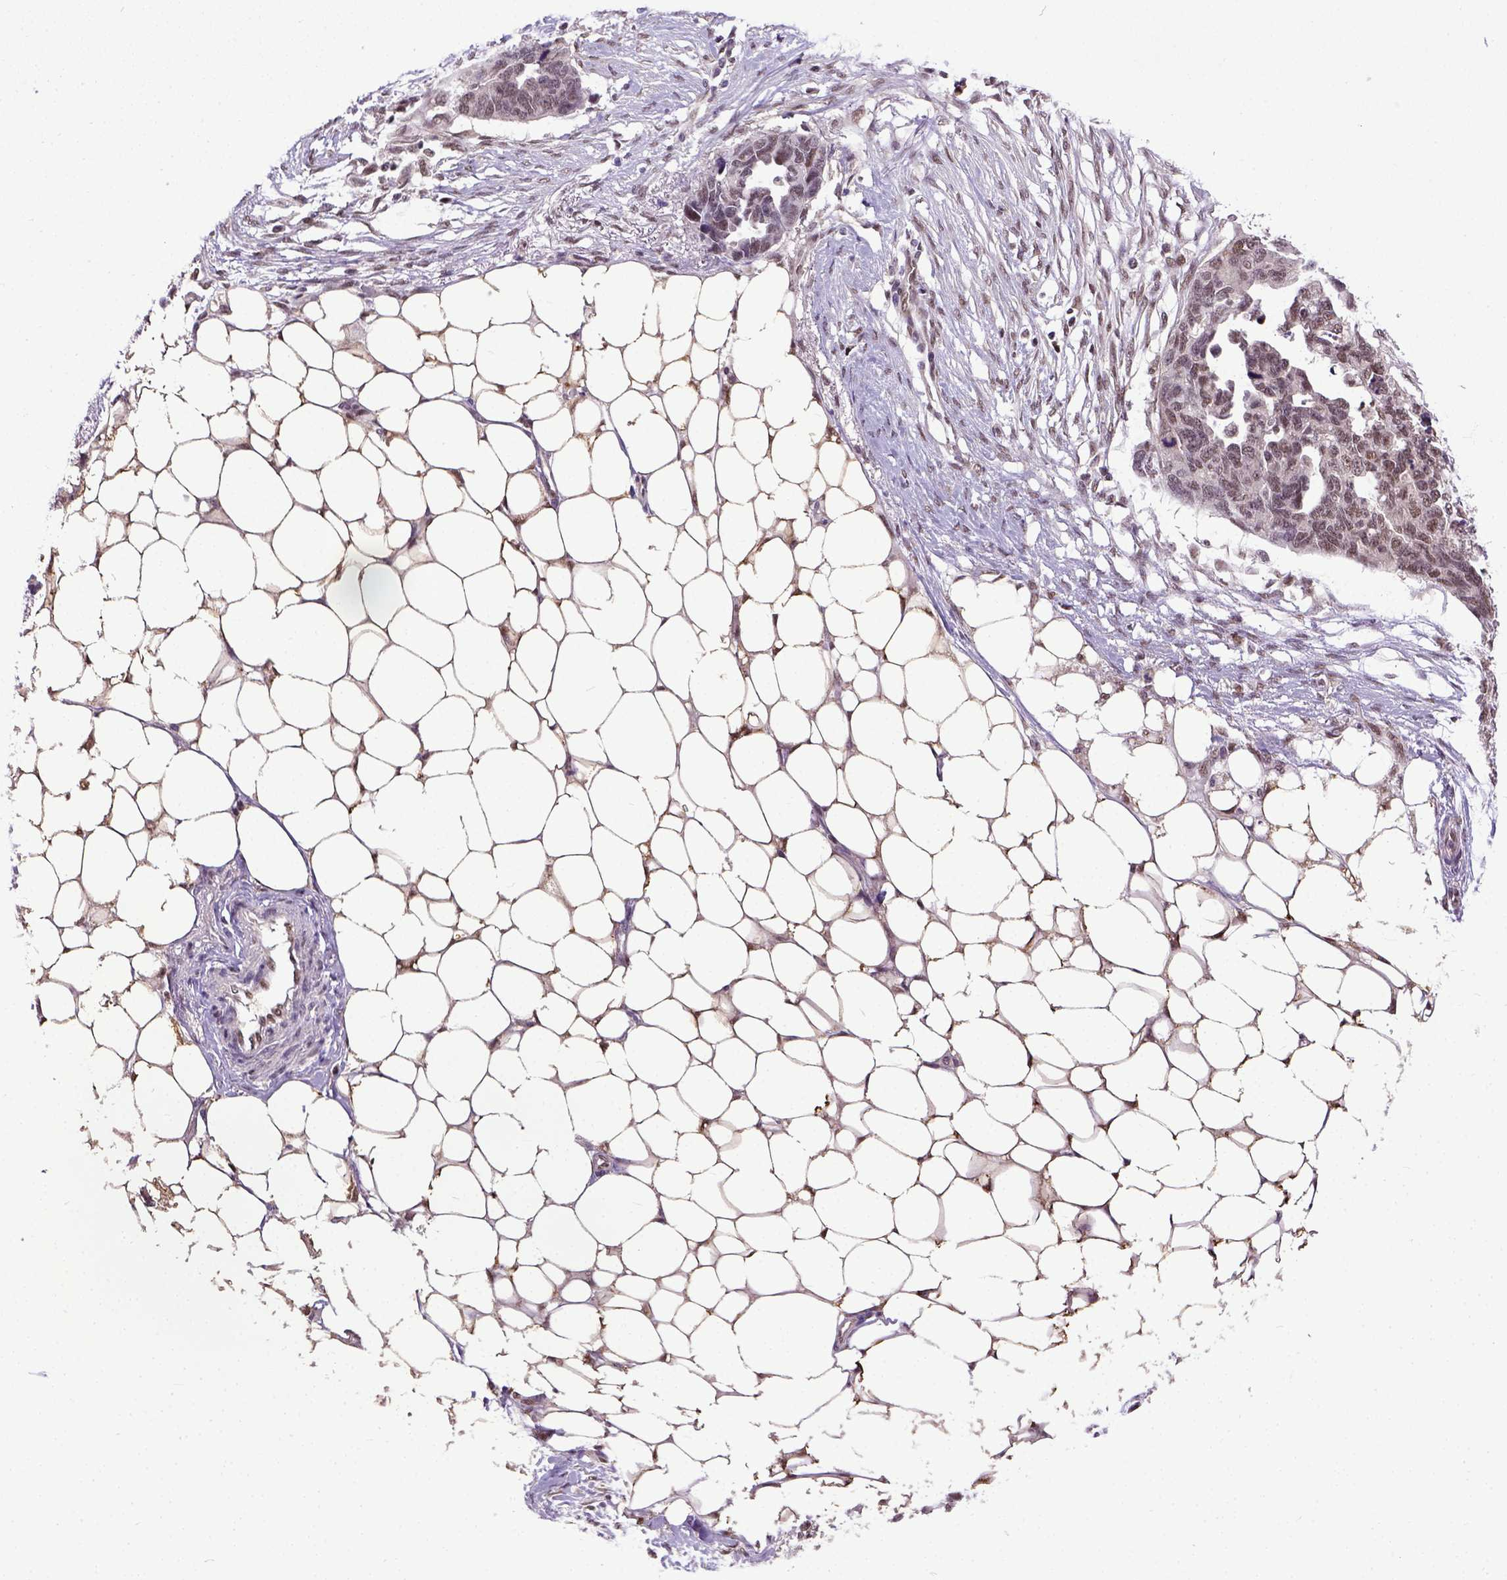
{"staining": {"intensity": "moderate", "quantity": ">75%", "location": "nuclear"}, "tissue": "ovarian cancer", "cell_type": "Tumor cells", "image_type": "cancer", "snomed": [{"axis": "morphology", "description": "Cystadenocarcinoma, serous, NOS"}, {"axis": "topography", "description": "Ovary"}], "caption": "Human ovarian serous cystadenocarcinoma stained with a brown dye shows moderate nuclear positive expression in approximately >75% of tumor cells.", "gene": "UBA3", "patient": {"sex": "female", "age": 69}}